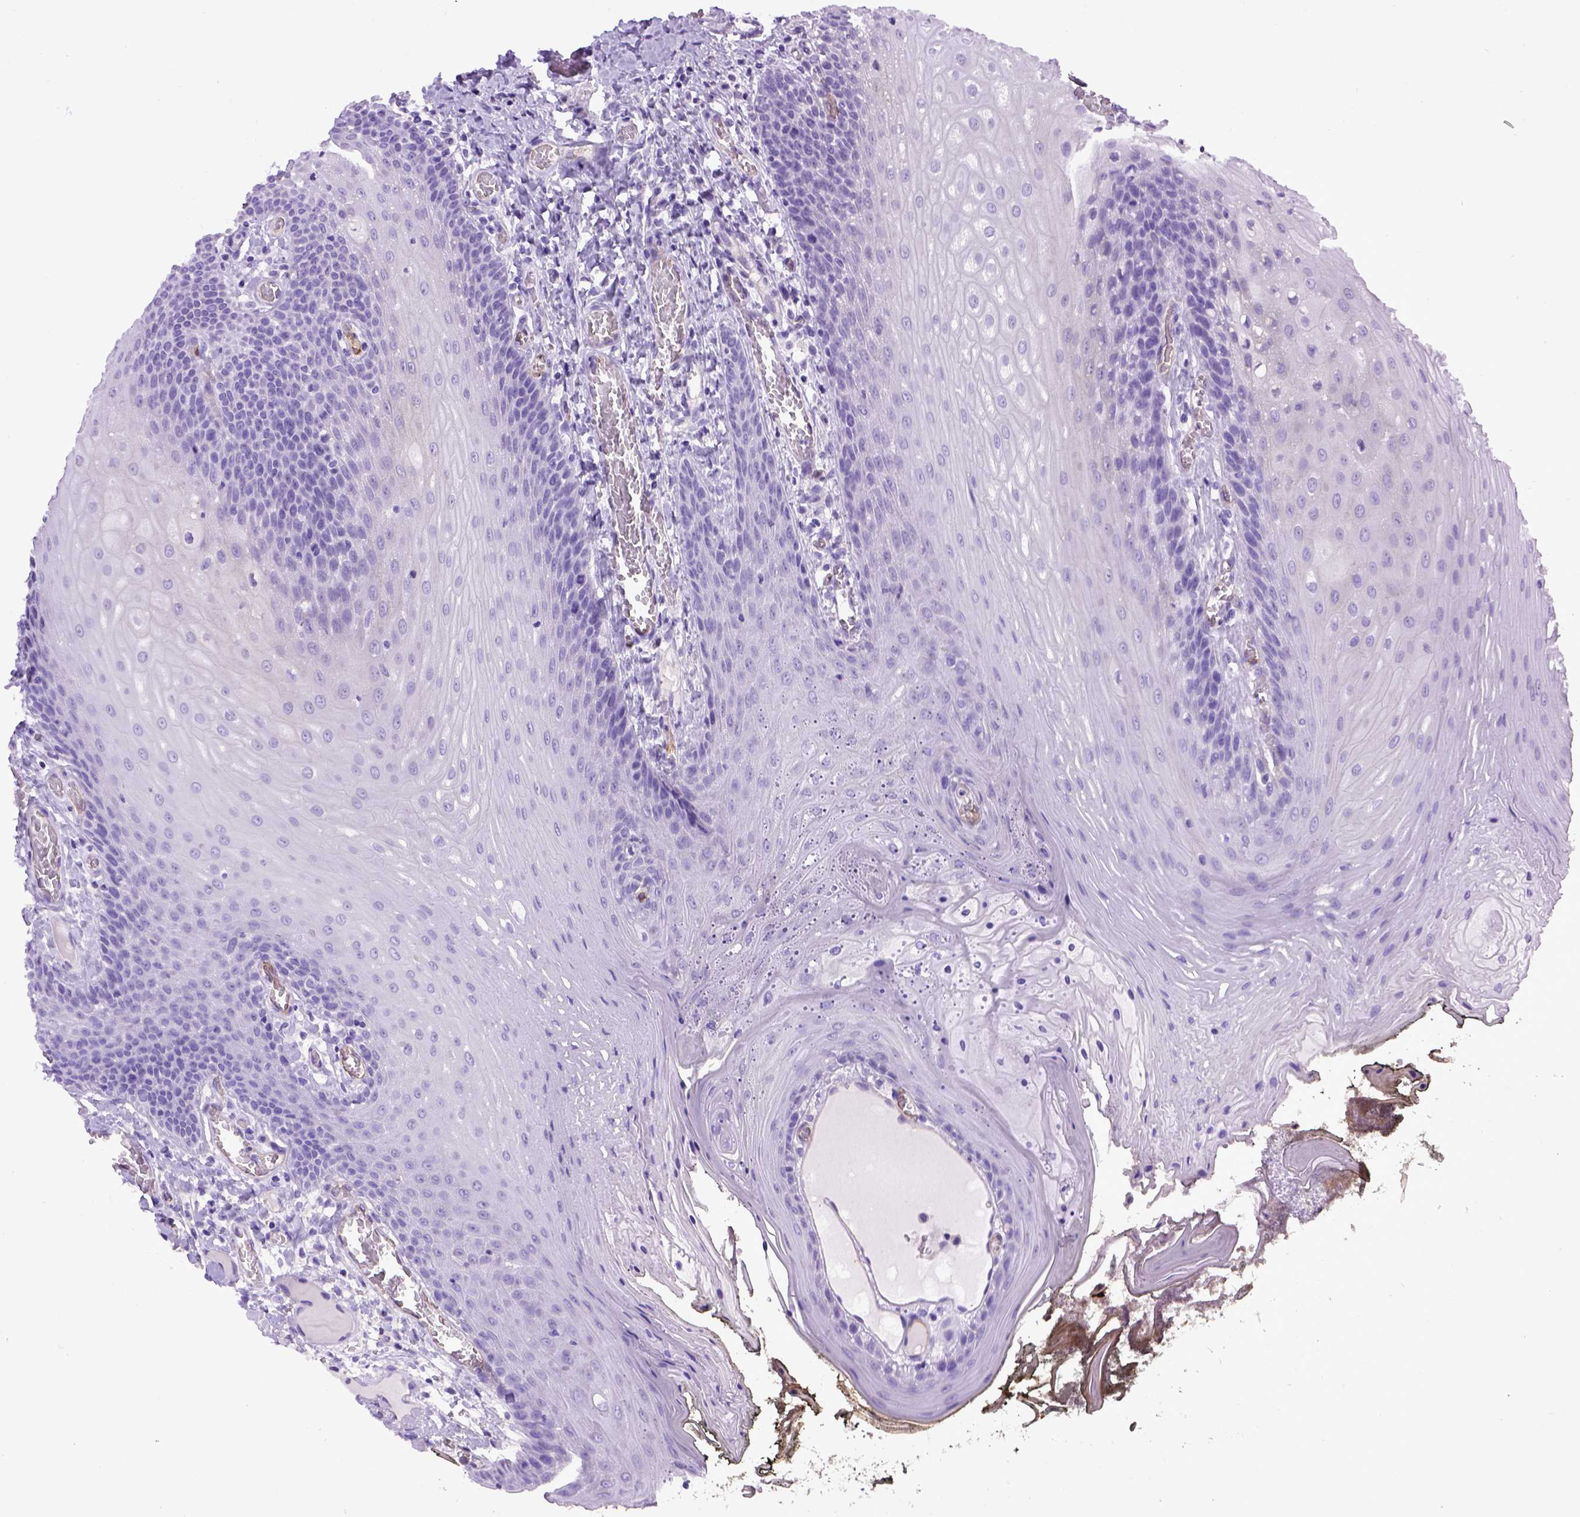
{"staining": {"intensity": "negative", "quantity": "none", "location": "none"}, "tissue": "oral mucosa", "cell_type": "Squamous epithelial cells", "image_type": "normal", "snomed": [{"axis": "morphology", "description": "Normal tissue, NOS"}, {"axis": "topography", "description": "Oral tissue"}], "caption": "This image is of normal oral mucosa stained with immunohistochemistry (IHC) to label a protein in brown with the nuclei are counter-stained blue. There is no expression in squamous epithelial cells.", "gene": "ENG", "patient": {"sex": "male", "age": 9}}